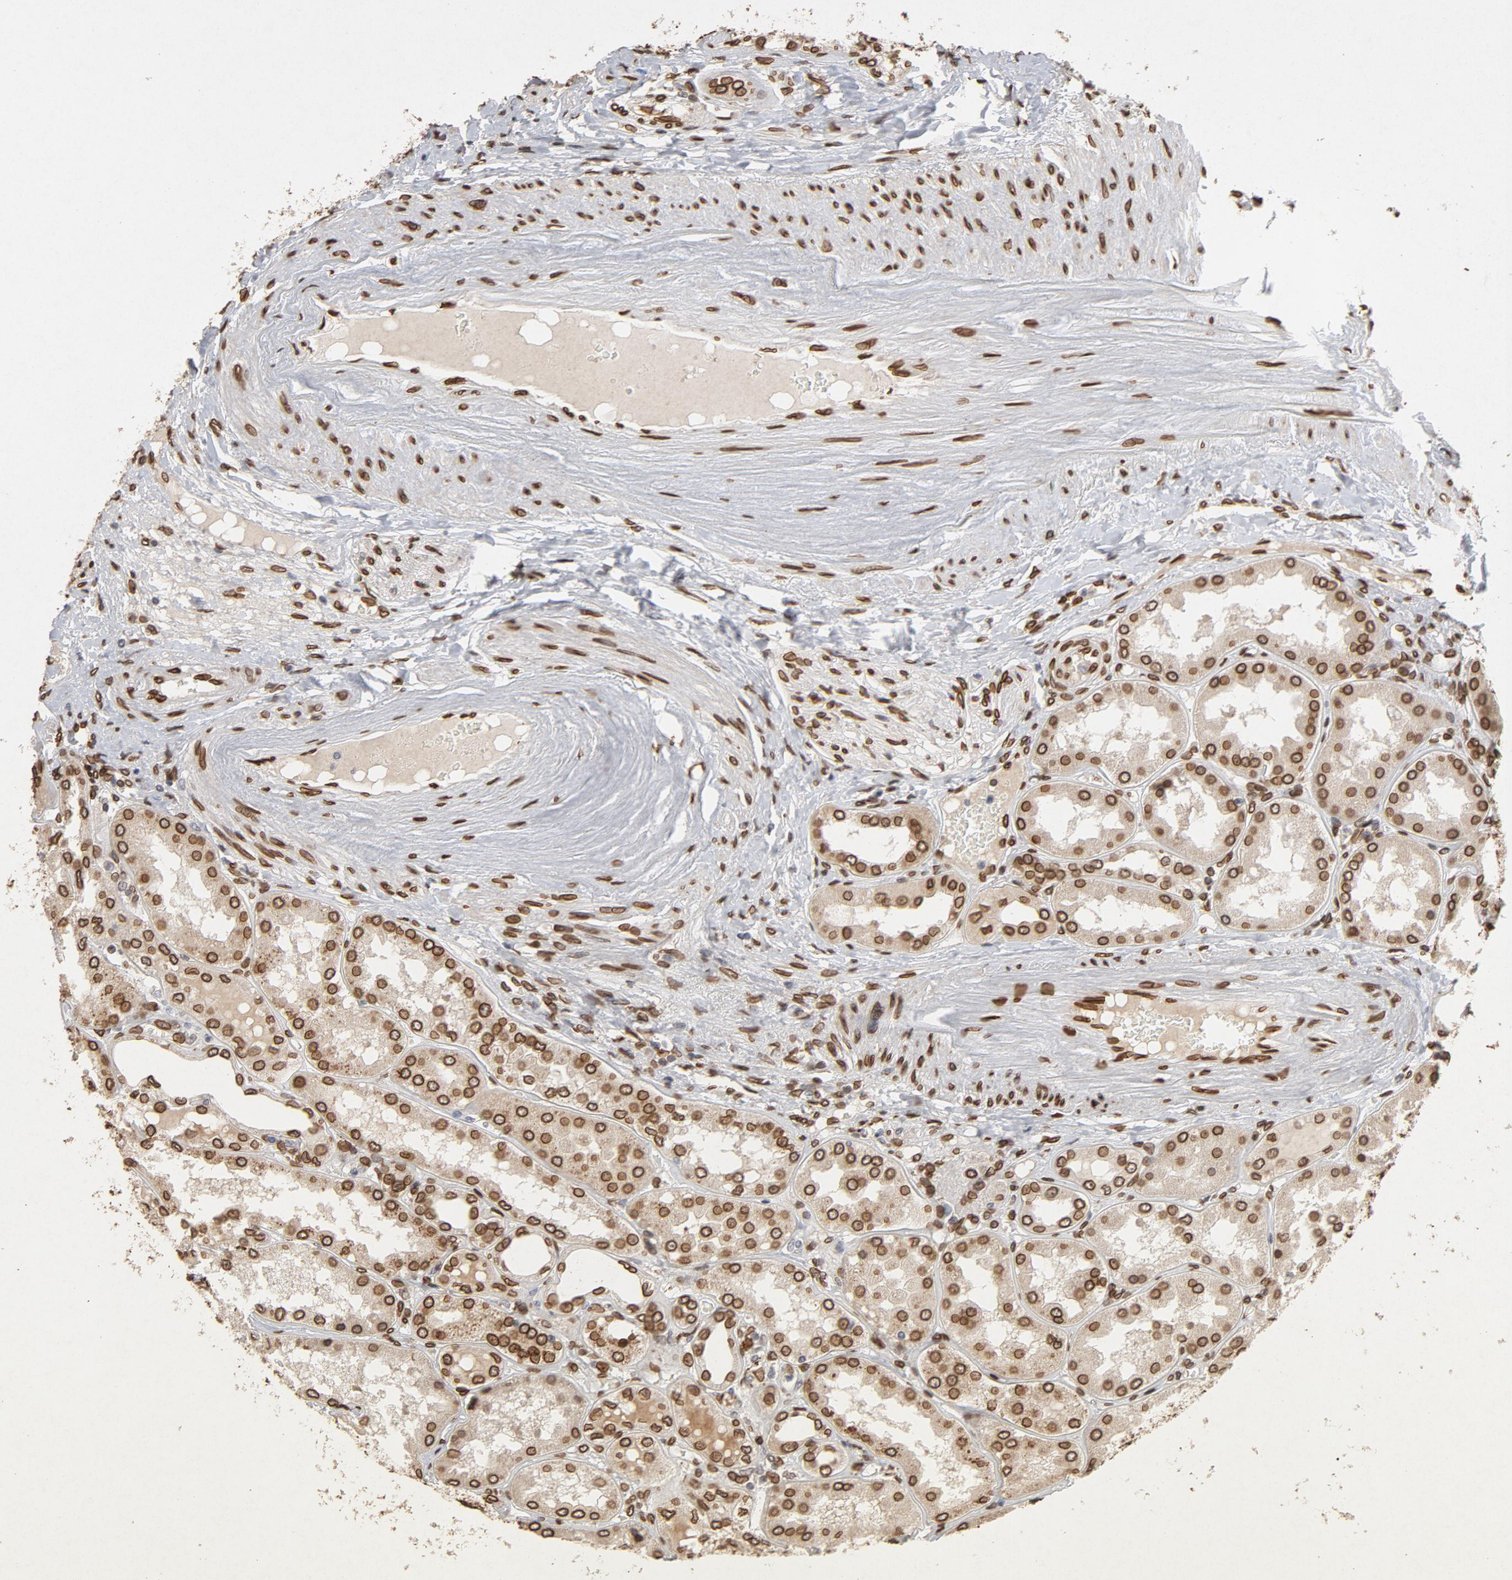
{"staining": {"intensity": "strong", "quantity": ">75%", "location": "cytoplasmic/membranous,nuclear"}, "tissue": "kidney", "cell_type": "Cells in glomeruli", "image_type": "normal", "snomed": [{"axis": "morphology", "description": "Normal tissue, NOS"}, {"axis": "topography", "description": "Kidney"}], "caption": "Protein staining demonstrates strong cytoplasmic/membranous,nuclear expression in about >75% of cells in glomeruli in unremarkable kidney. (DAB (3,3'-diaminobenzidine) = brown stain, brightfield microscopy at high magnification).", "gene": "LMNA", "patient": {"sex": "female", "age": 56}}